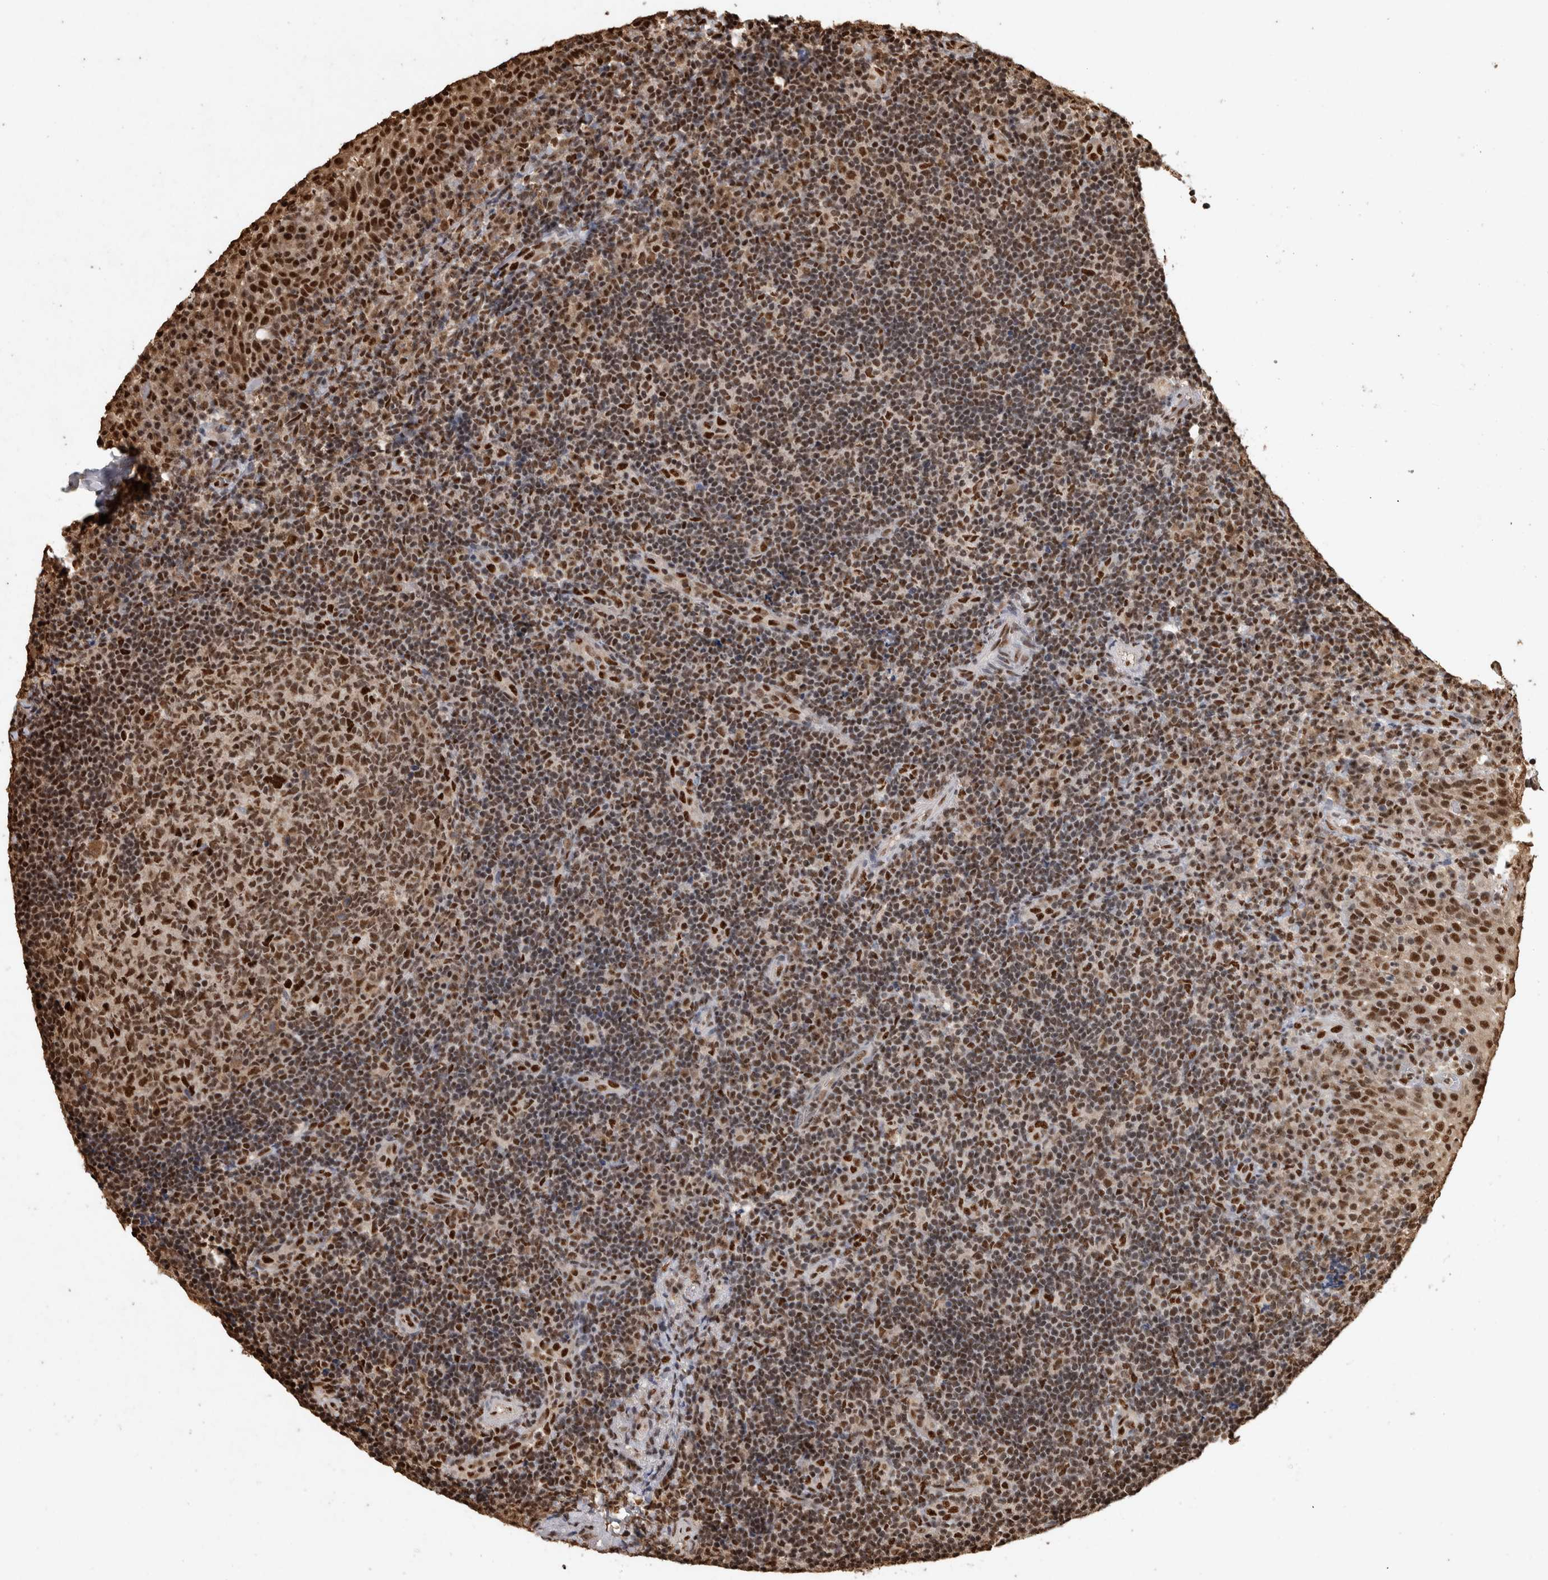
{"staining": {"intensity": "strong", "quantity": ">75%", "location": "nuclear"}, "tissue": "tonsil", "cell_type": "Germinal center cells", "image_type": "normal", "snomed": [{"axis": "morphology", "description": "Normal tissue, NOS"}, {"axis": "topography", "description": "Tonsil"}], "caption": "IHC histopathology image of unremarkable tonsil stained for a protein (brown), which reveals high levels of strong nuclear expression in about >75% of germinal center cells.", "gene": "RAD50", "patient": {"sex": "female", "age": 40}}